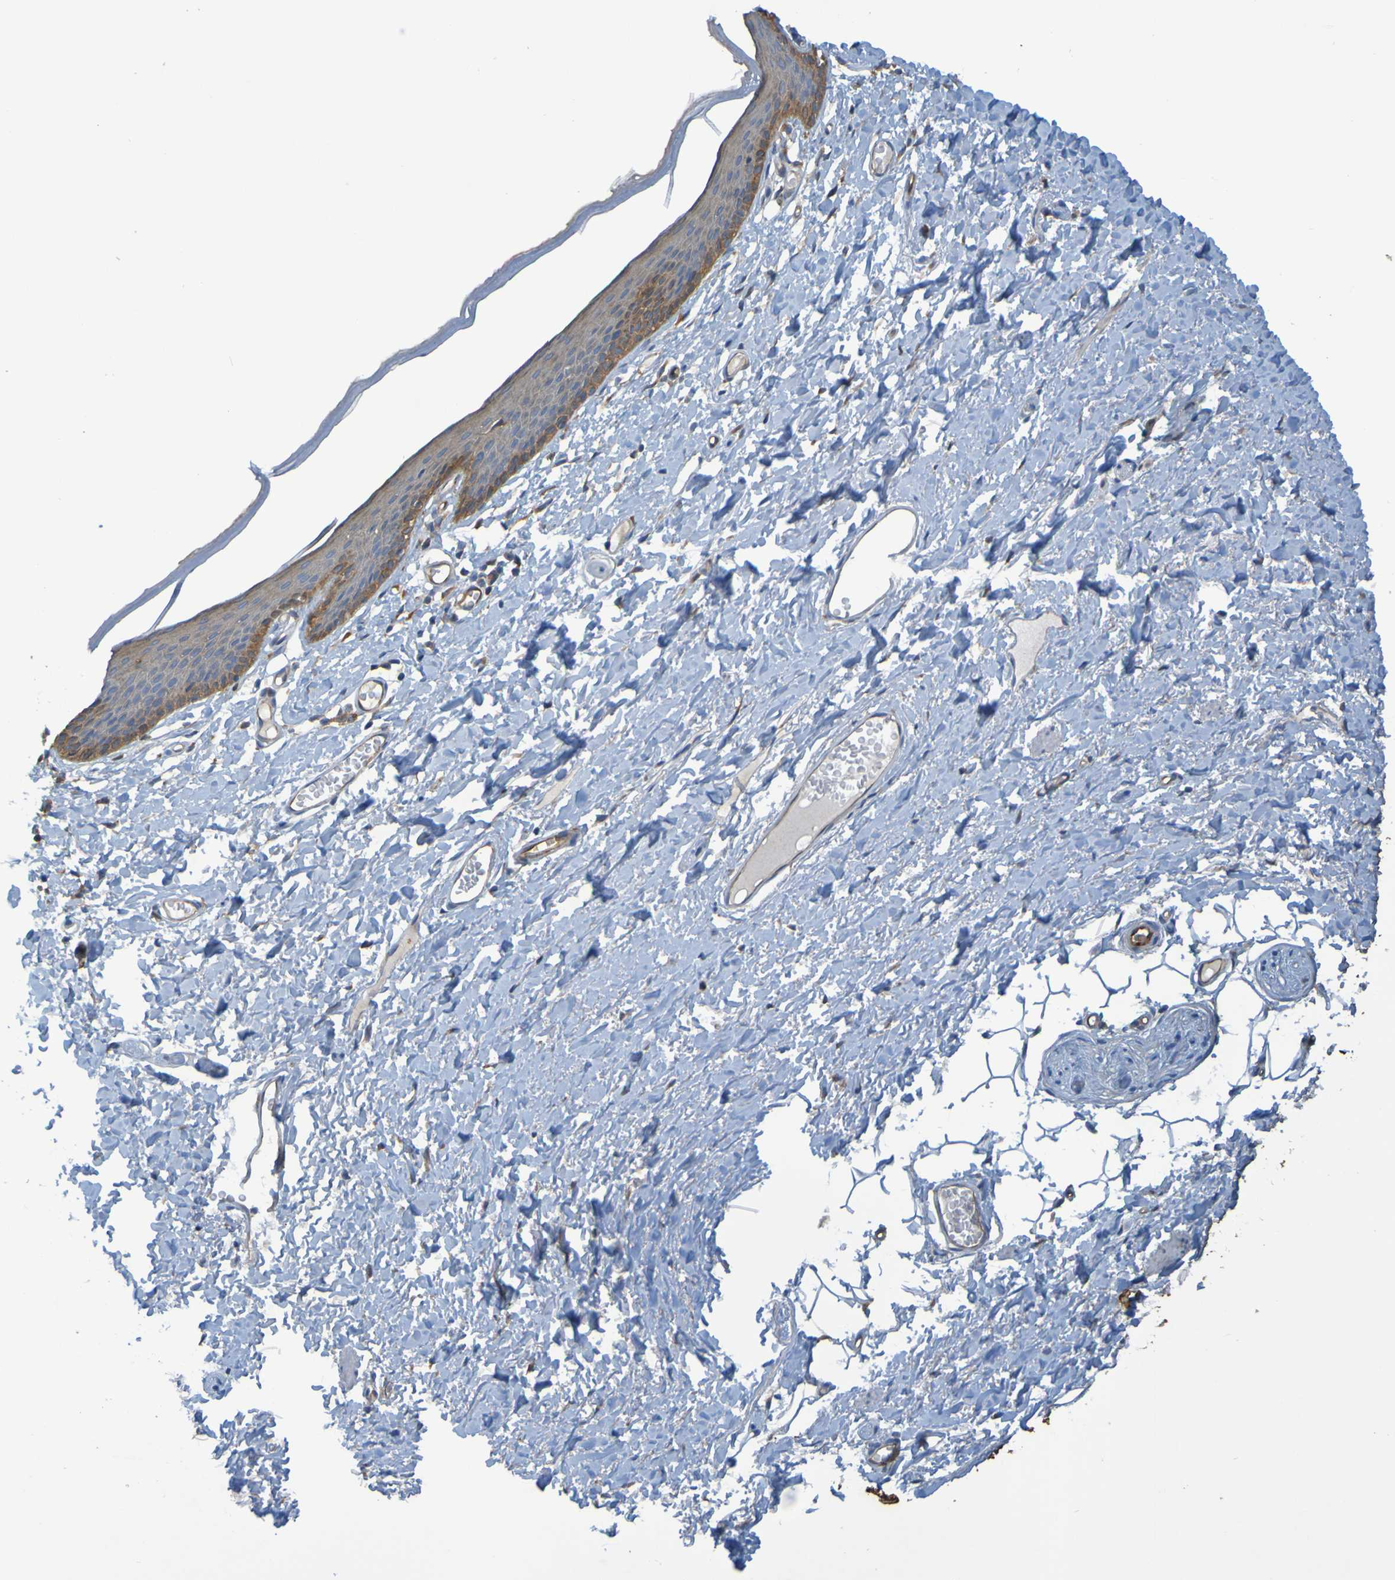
{"staining": {"intensity": "moderate", "quantity": ">75%", "location": "cytoplasmic/membranous"}, "tissue": "skin", "cell_type": "Epidermal cells", "image_type": "normal", "snomed": [{"axis": "morphology", "description": "Normal tissue, NOS"}, {"axis": "topography", "description": "Vulva"}], "caption": "This photomicrograph reveals IHC staining of normal skin, with medium moderate cytoplasmic/membranous staining in about >75% of epidermal cells.", "gene": "DNAJC4", "patient": {"sex": "female", "age": 54}}